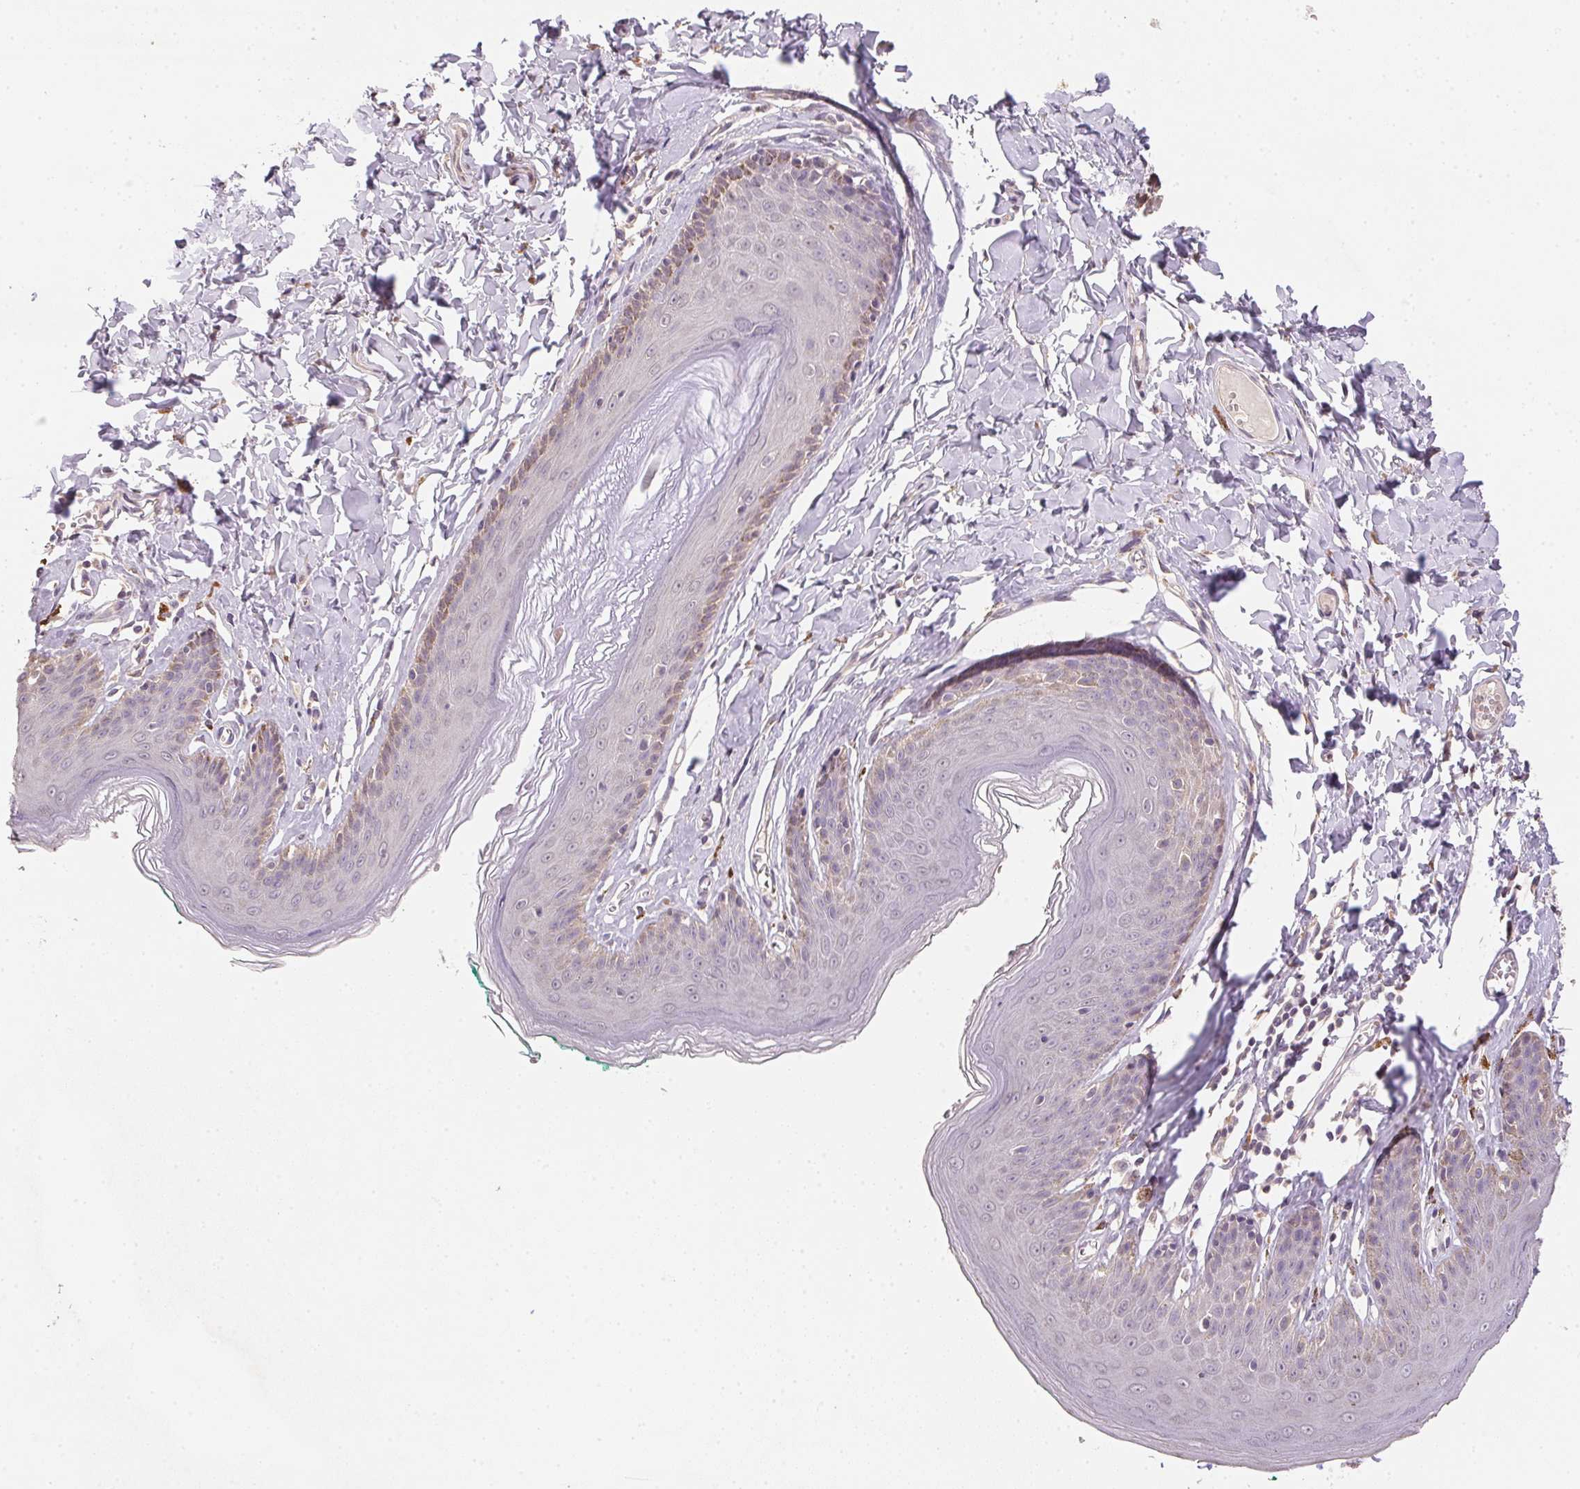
{"staining": {"intensity": "weak", "quantity": "<25%", "location": "cytoplasmic/membranous"}, "tissue": "skin", "cell_type": "Epidermal cells", "image_type": "normal", "snomed": [{"axis": "morphology", "description": "Normal tissue, NOS"}, {"axis": "topography", "description": "Vulva"}, {"axis": "topography", "description": "Peripheral nerve tissue"}], "caption": "Immunohistochemistry image of normal skin: human skin stained with DAB demonstrates no significant protein expression in epidermal cells.", "gene": "ALDH8A1", "patient": {"sex": "female", "age": 66}}